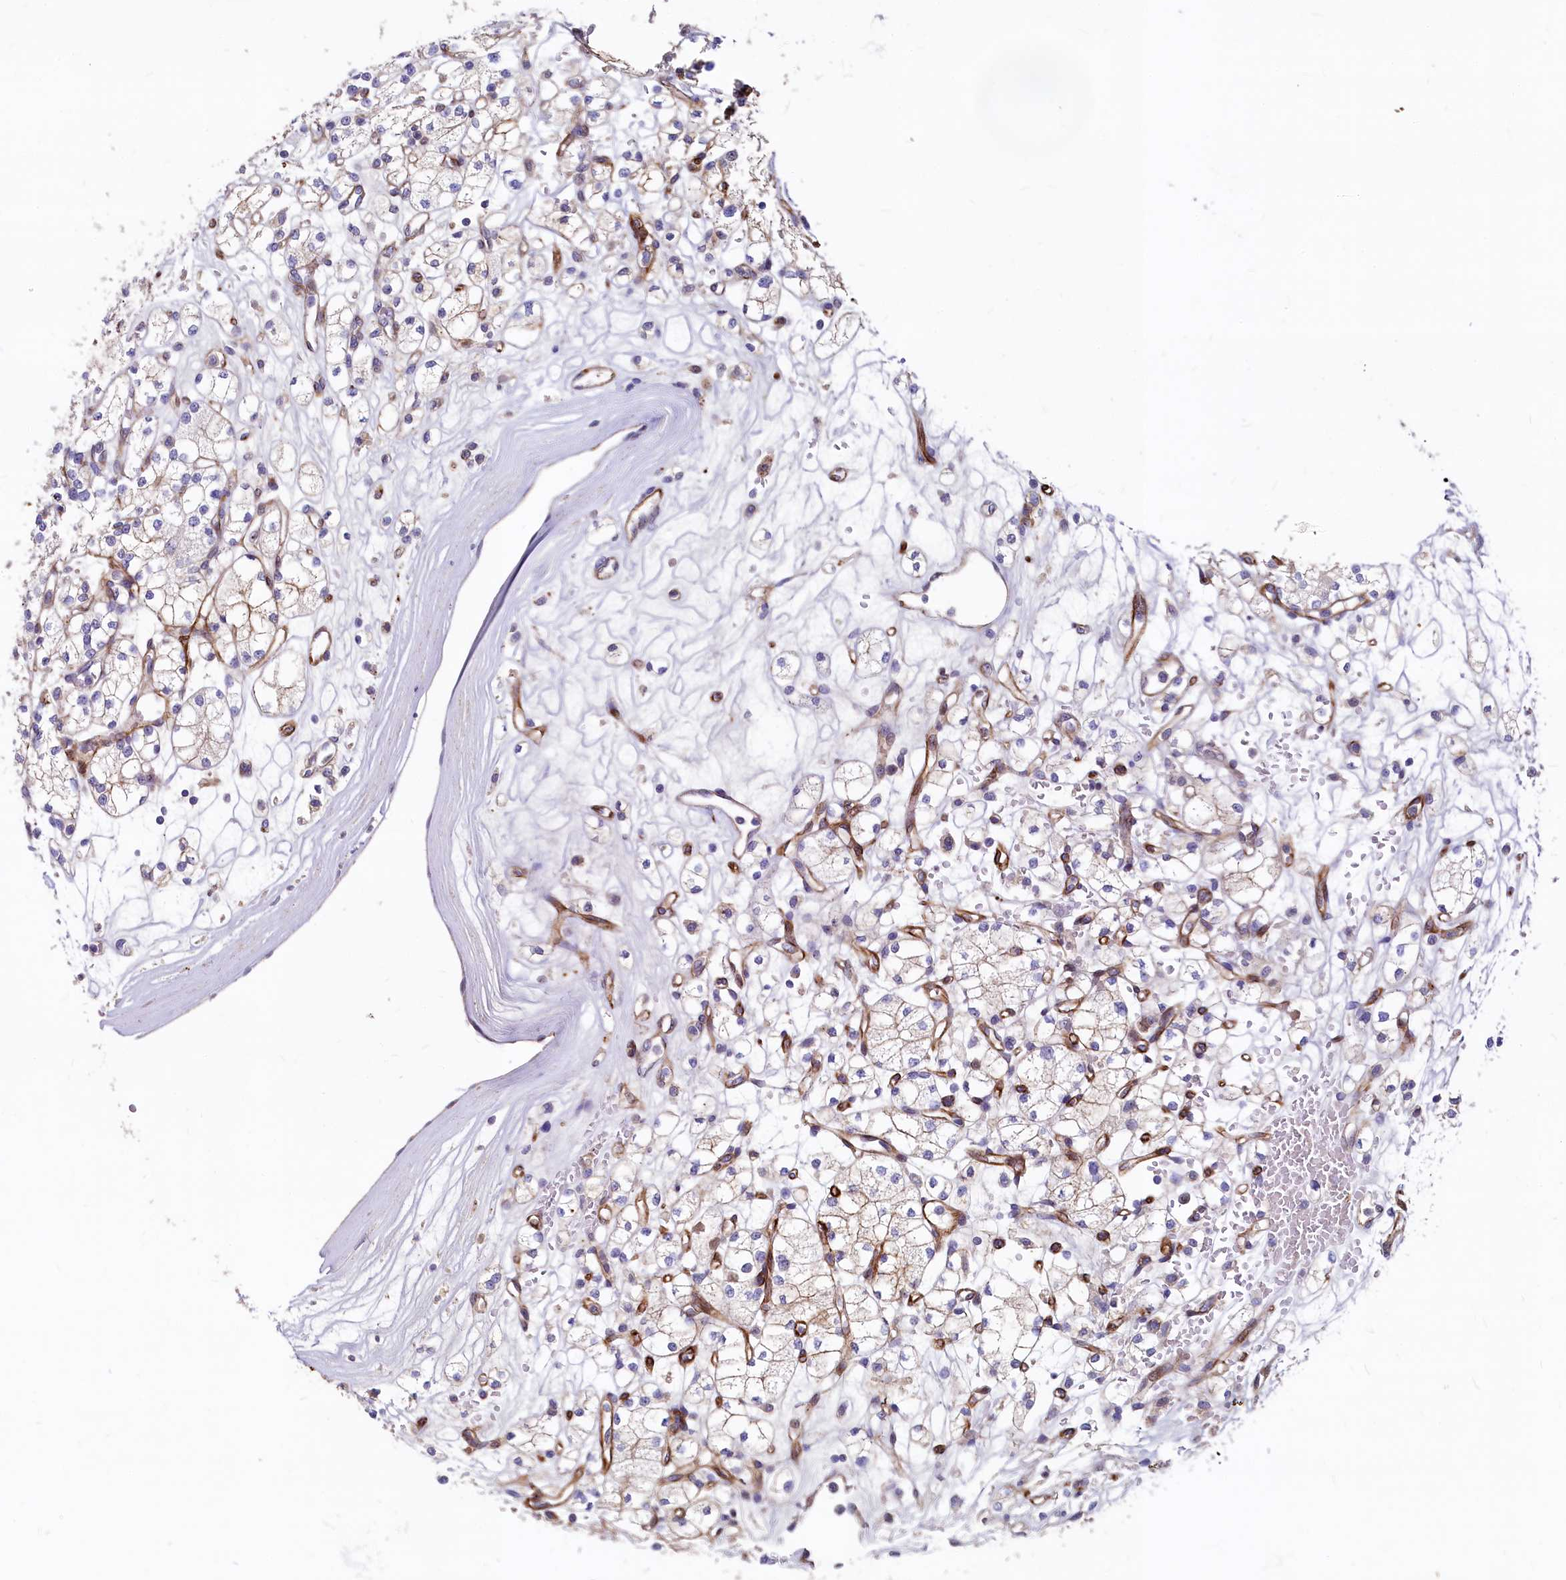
{"staining": {"intensity": "weak", "quantity": "25%-75%", "location": "cytoplasmic/membranous"}, "tissue": "renal cancer", "cell_type": "Tumor cells", "image_type": "cancer", "snomed": [{"axis": "morphology", "description": "Adenocarcinoma, NOS"}, {"axis": "topography", "description": "Kidney"}], "caption": "Renal cancer stained with a protein marker exhibits weak staining in tumor cells.", "gene": "ASXL3", "patient": {"sex": "male", "age": 77}}